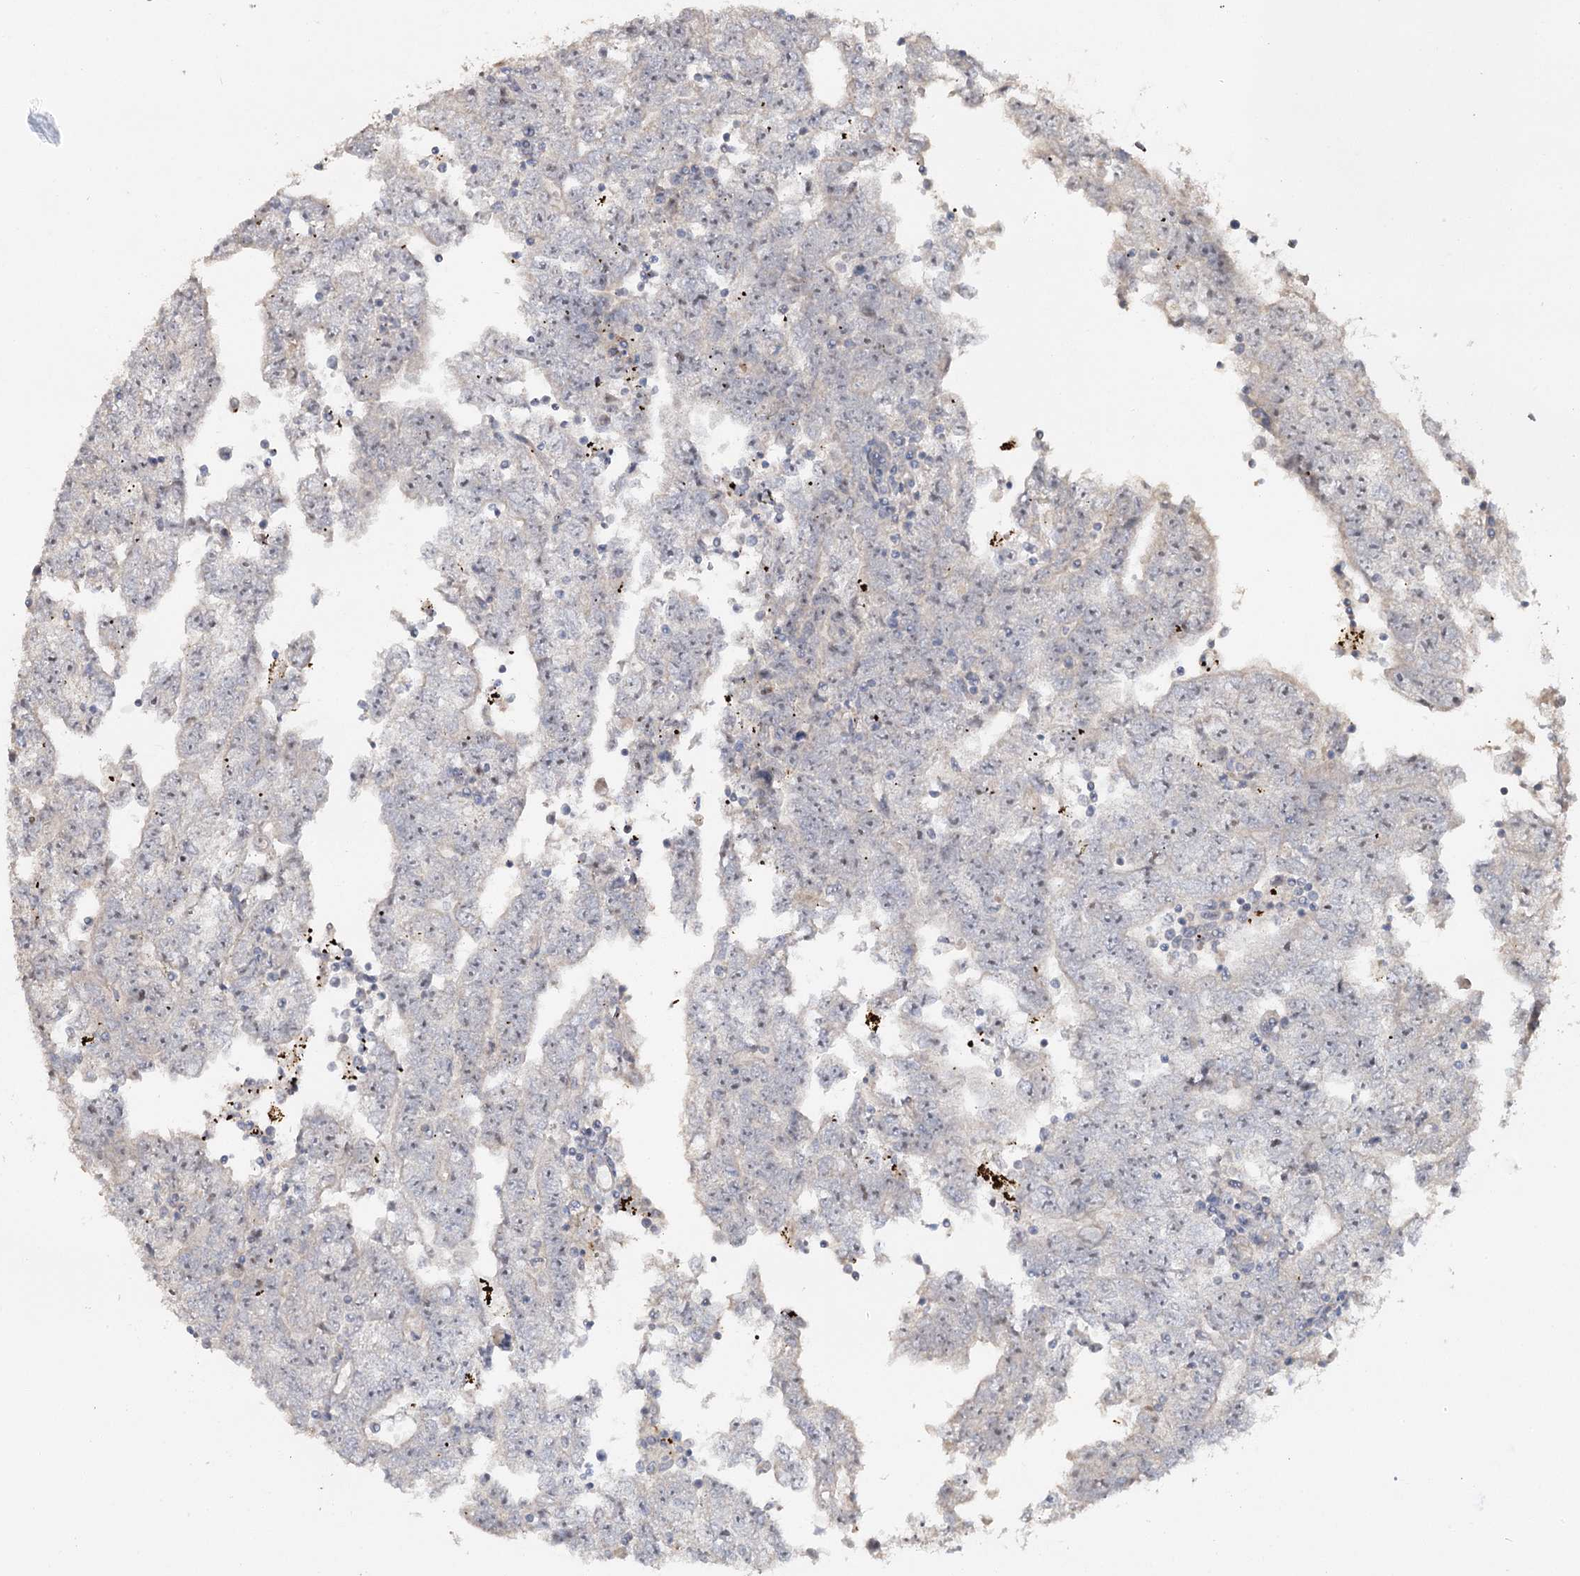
{"staining": {"intensity": "negative", "quantity": "none", "location": "none"}, "tissue": "testis cancer", "cell_type": "Tumor cells", "image_type": "cancer", "snomed": [{"axis": "morphology", "description": "Carcinoma, Embryonal, NOS"}, {"axis": "topography", "description": "Testis"}], "caption": "Histopathology image shows no significant protein positivity in tumor cells of embryonal carcinoma (testis). (DAB (3,3'-diaminobenzidine) immunohistochemistry with hematoxylin counter stain).", "gene": "ANGPTL5", "patient": {"sex": "male", "age": 25}}